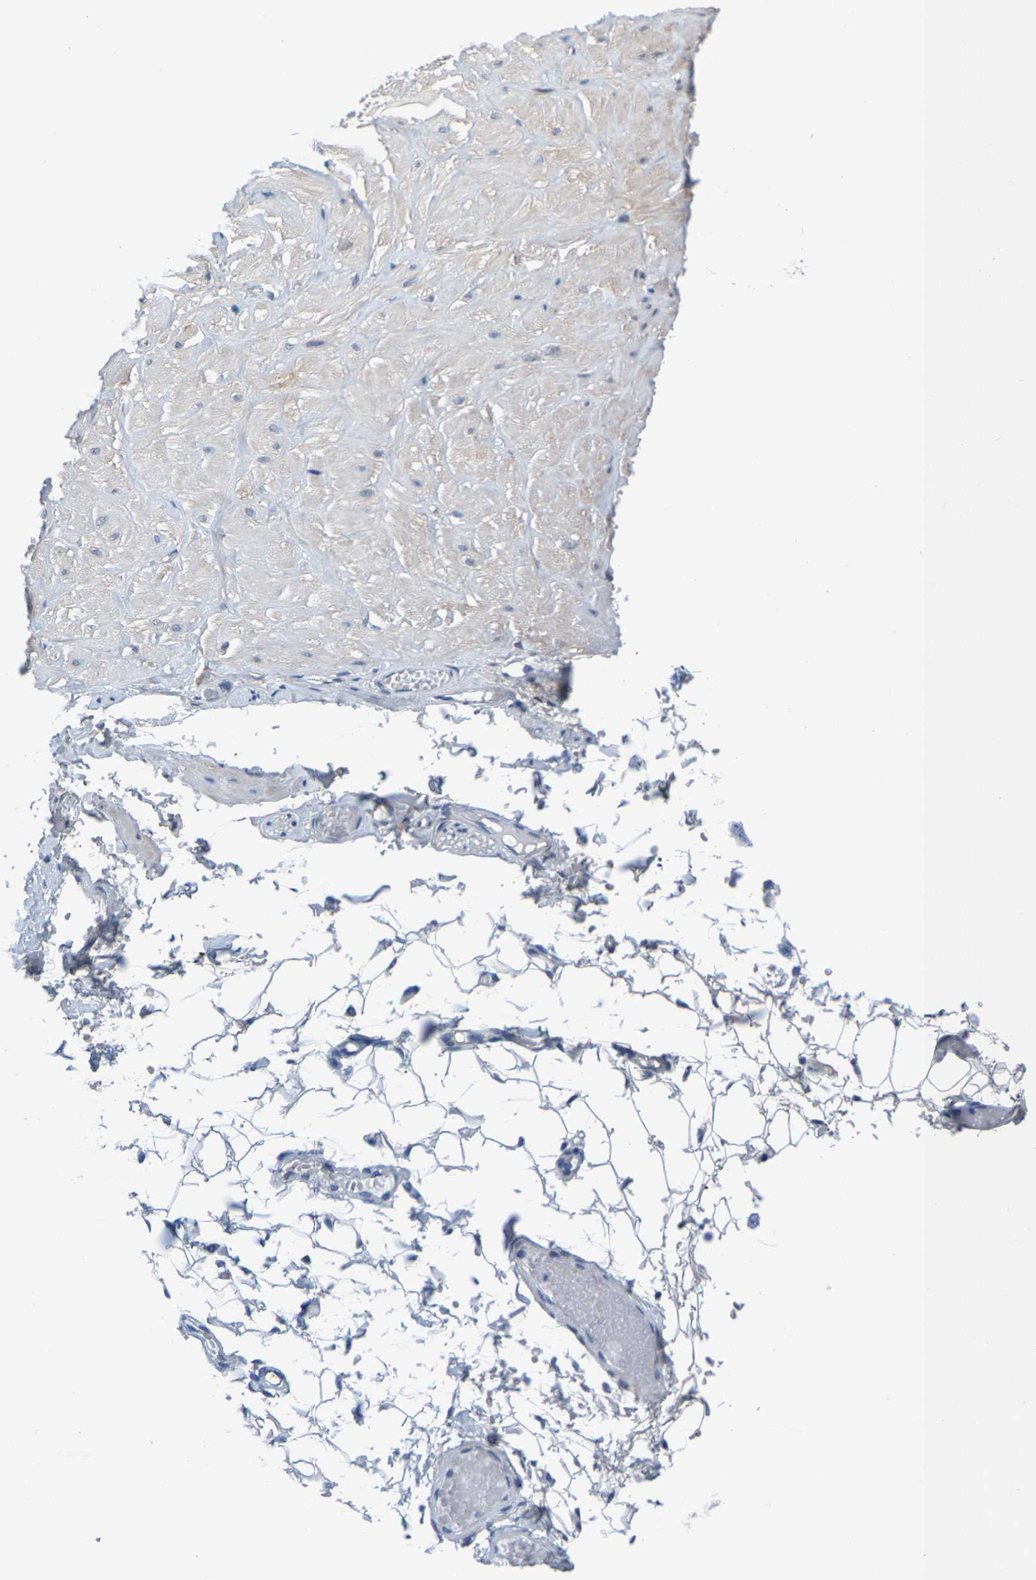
{"staining": {"intensity": "negative", "quantity": "none", "location": "none"}, "tissue": "adipose tissue", "cell_type": "Adipocytes", "image_type": "normal", "snomed": [{"axis": "morphology", "description": "Normal tissue, NOS"}, {"axis": "topography", "description": "Adipose tissue"}, {"axis": "topography", "description": "Vascular tissue"}, {"axis": "topography", "description": "Peripheral nerve tissue"}], "caption": "The immunohistochemistry micrograph has no significant expression in adipocytes of adipose tissue. (Brightfield microscopy of DAB (3,3'-diaminobenzidine) immunohistochemistry (IHC) at high magnification).", "gene": "SSH3", "patient": {"sex": "male", "age": 25}}